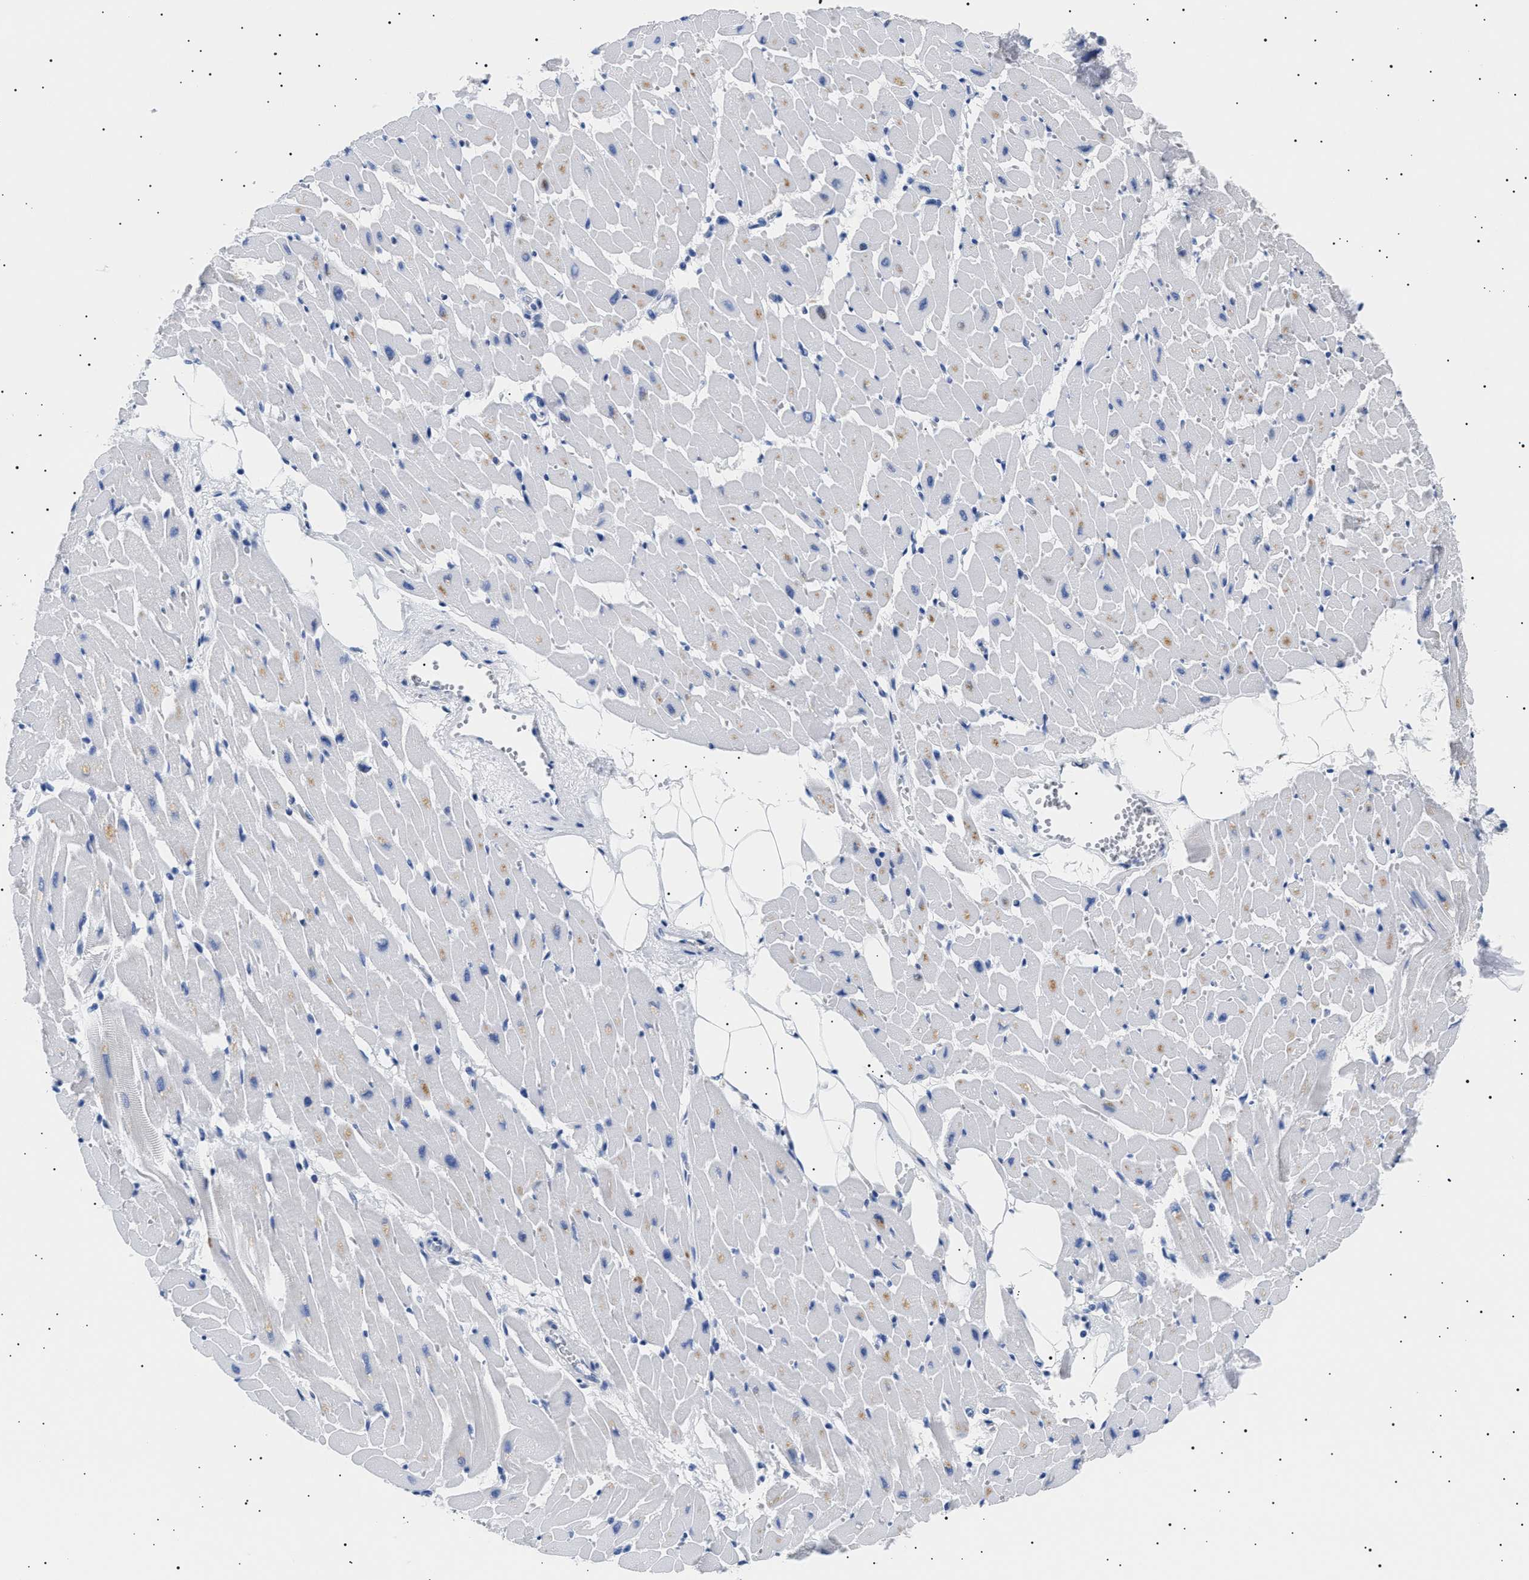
{"staining": {"intensity": "negative", "quantity": "none", "location": "none"}, "tissue": "heart muscle", "cell_type": "Cardiomyocytes", "image_type": "normal", "snomed": [{"axis": "morphology", "description": "Normal tissue, NOS"}, {"axis": "topography", "description": "Heart"}], "caption": "Cardiomyocytes show no significant protein positivity in benign heart muscle. (Immunohistochemistry (ihc), brightfield microscopy, high magnification).", "gene": "HEMGN", "patient": {"sex": "female", "age": 19}}